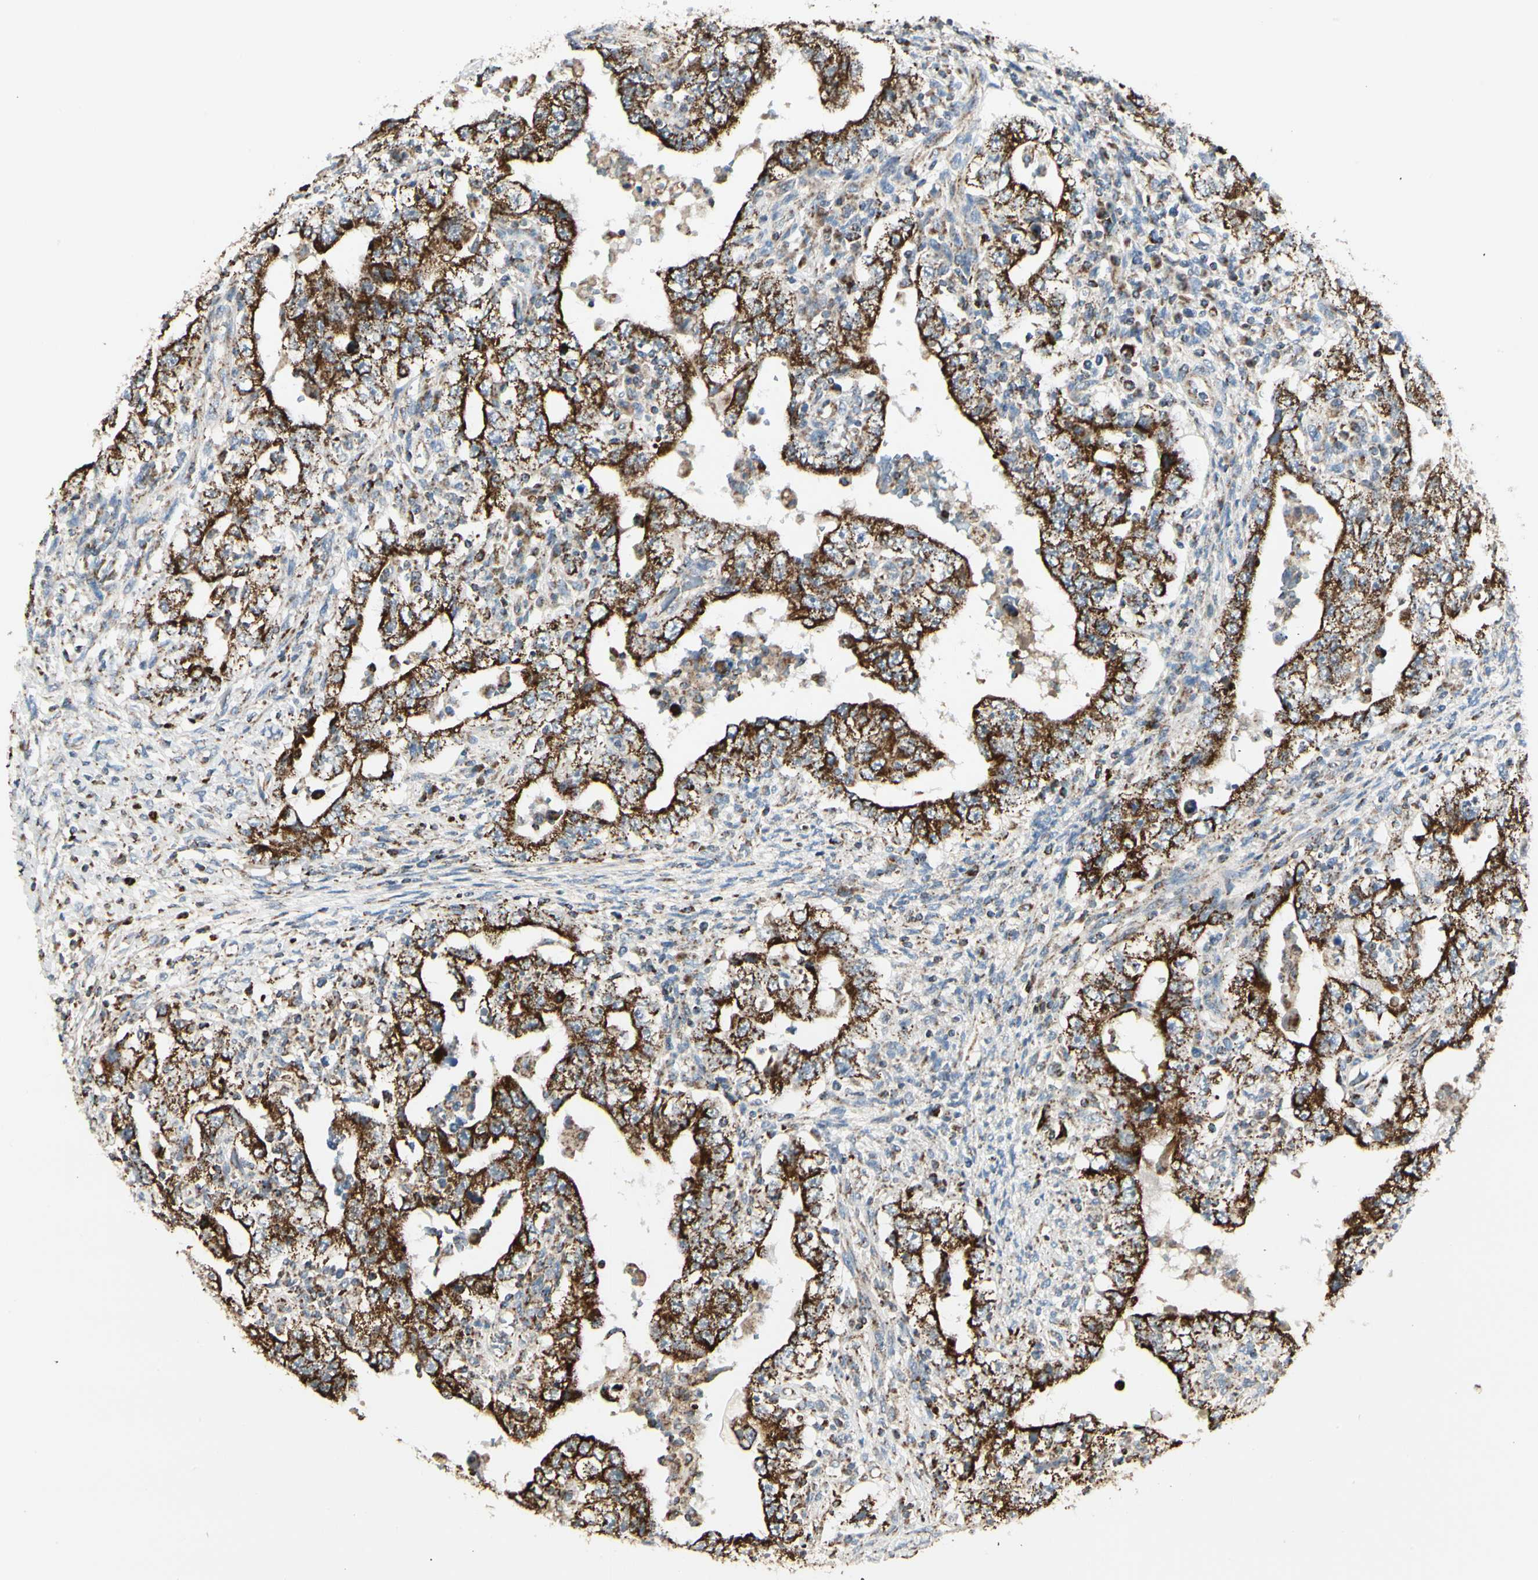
{"staining": {"intensity": "strong", "quantity": ">75%", "location": "cytoplasmic/membranous"}, "tissue": "testis cancer", "cell_type": "Tumor cells", "image_type": "cancer", "snomed": [{"axis": "morphology", "description": "Carcinoma, Embryonal, NOS"}, {"axis": "topography", "description": "Testis"}], "caption": "This is an image of immunohistochemistry (IHC) staining of testis cancer, which shows strong expression in the cytoplasmic/membranous of tumor cells.", "gene": "ANKS6", "patient": {"sex": "male", "age": 26}}